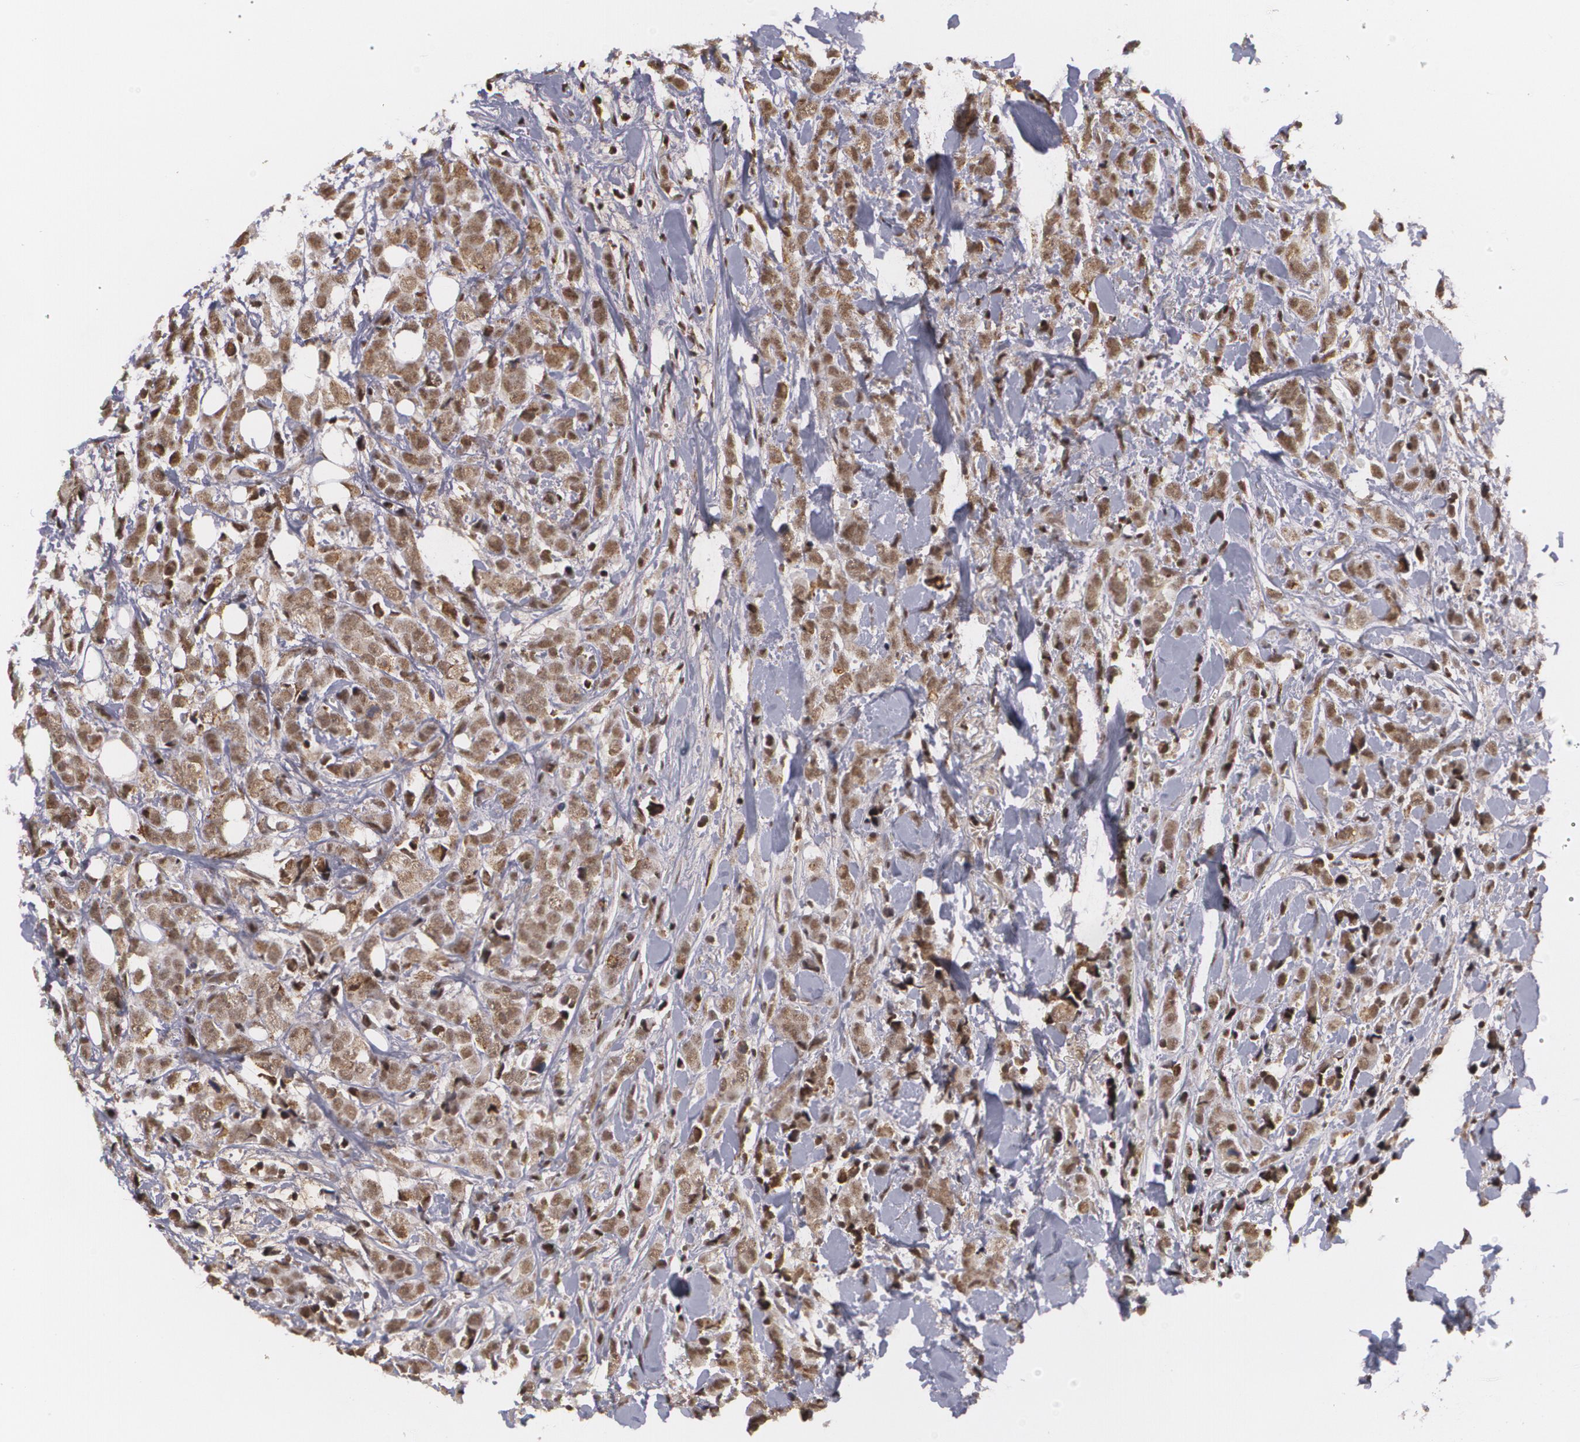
{"staining": {"intensity": "weak", "quantity": ">75%", "location": "nuclear"}, "tissue": "breast cancer", "cell_type": "Tumor cells", "image_type": "cancer", "snomed": [{"axis": "morphology", "description": "Lobular carcinoma"}, {"axis": "topography", "description": "Breast"}], "caption": "A brown stain labels weak nuclear positivity of a protein in lobular carcinoma (breast) tumor cells.", "gene": "MXD1", "patient": {"sex": "female", "age": 57}}